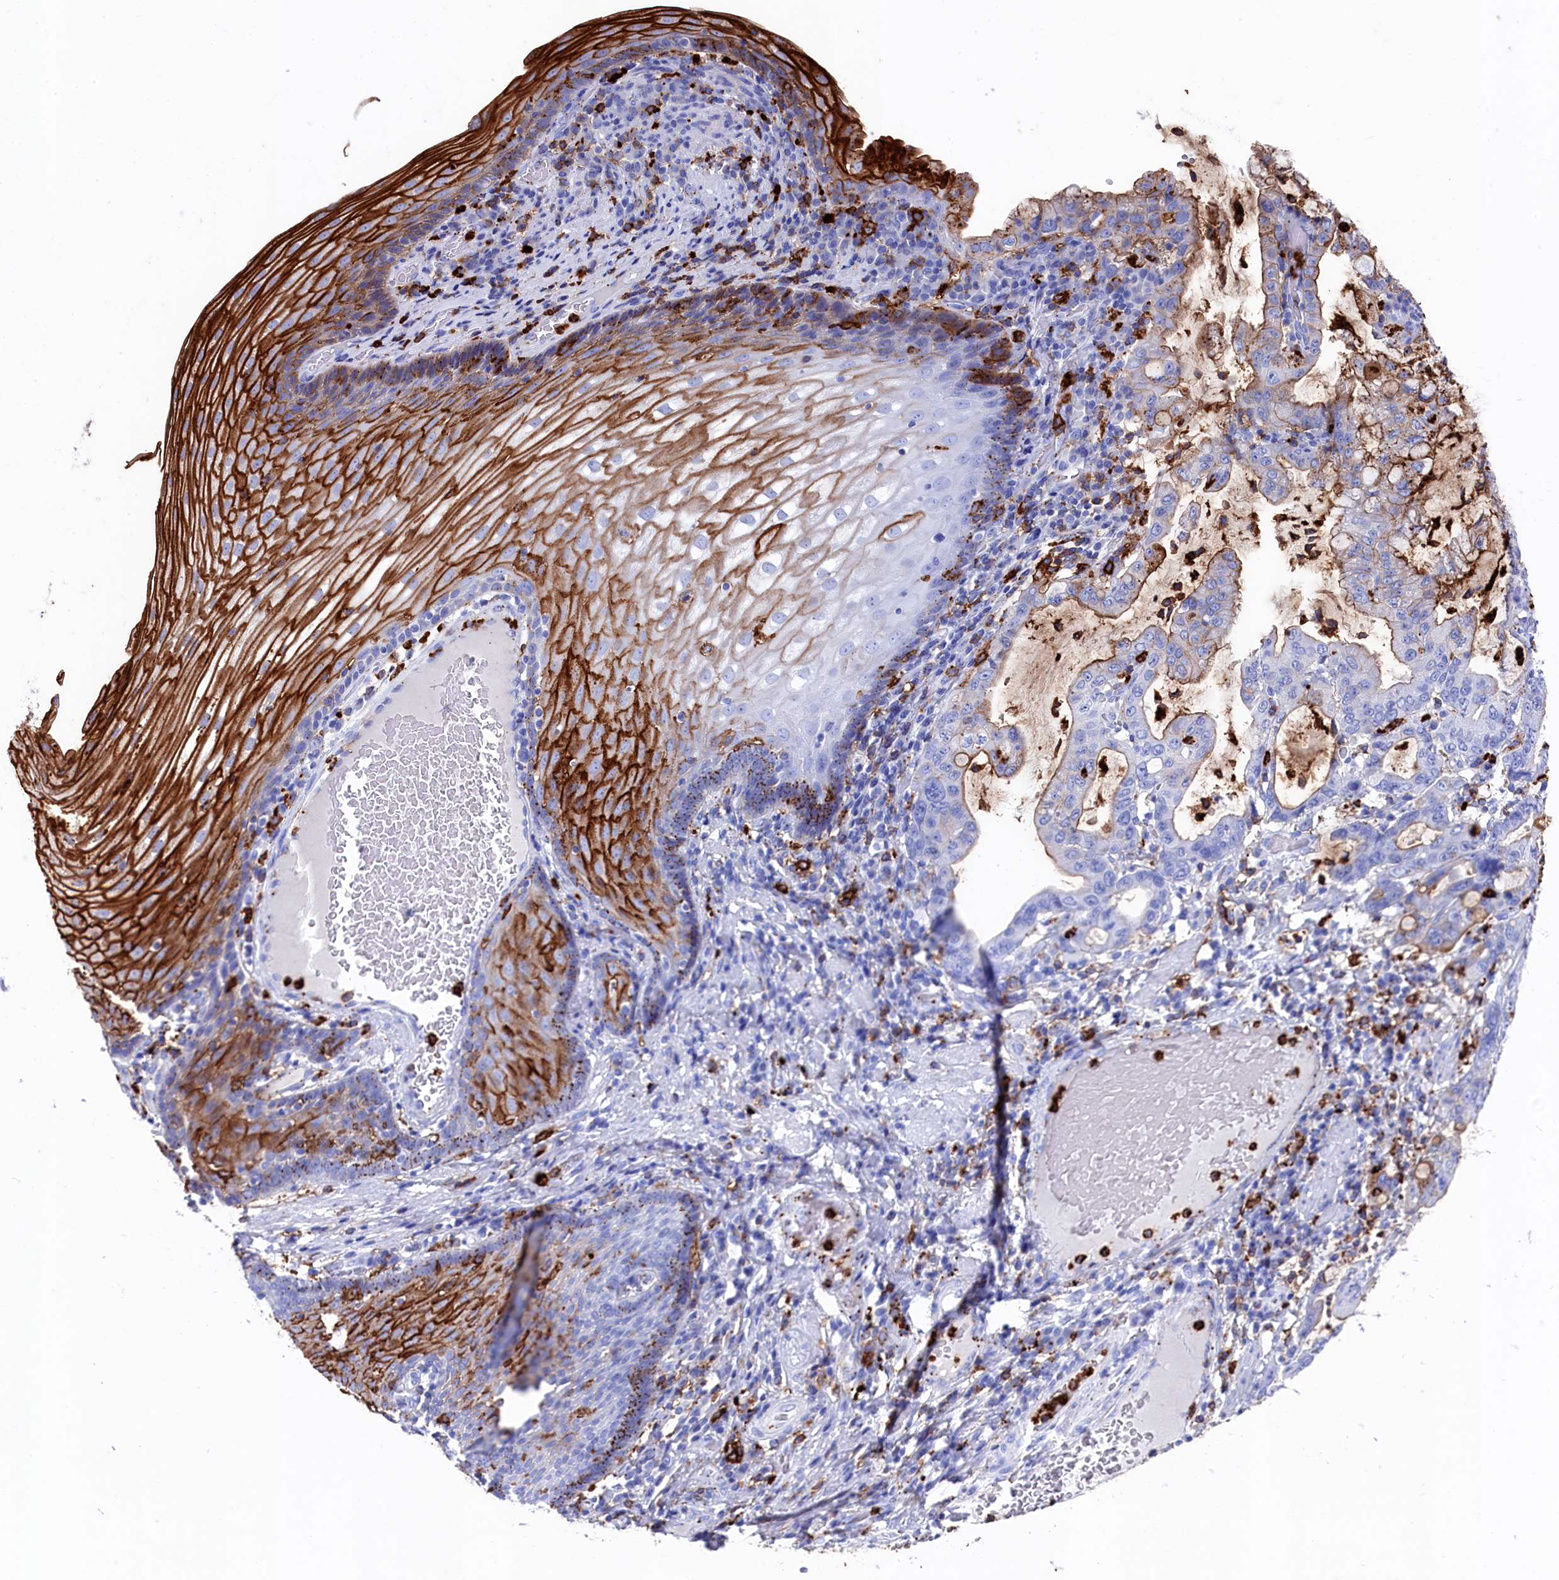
{"staining": {"intensity": "moderate", "quantity": "<25%", "location": "cytoplasmic/membranous"}, "tissue": "stomach cancer", "cell_type": "Tumor cells", "image_type": "cancer", "snomed": [{"axis": "morphology", "description": "Normal tissue, NOS"}, {"axis": "morphology", "description": "Adenocarcinoma, NOS"}, {"axis": "topography", "description": "Esophagus"}, {"axis": "topography", "description": "Stomach, upper"}, {"axis": "topography", "description": "Peripheral nerve tissue"}], "caption": "DAB immunohistochemical staining of stomach cancer (adenocarcinoma) displays moderate cytoplasmic/membranous protein staining in approximately <25% of tumor cells.", "gene": "PLAC8", "patient": {"sex": "male", "age": 62}}